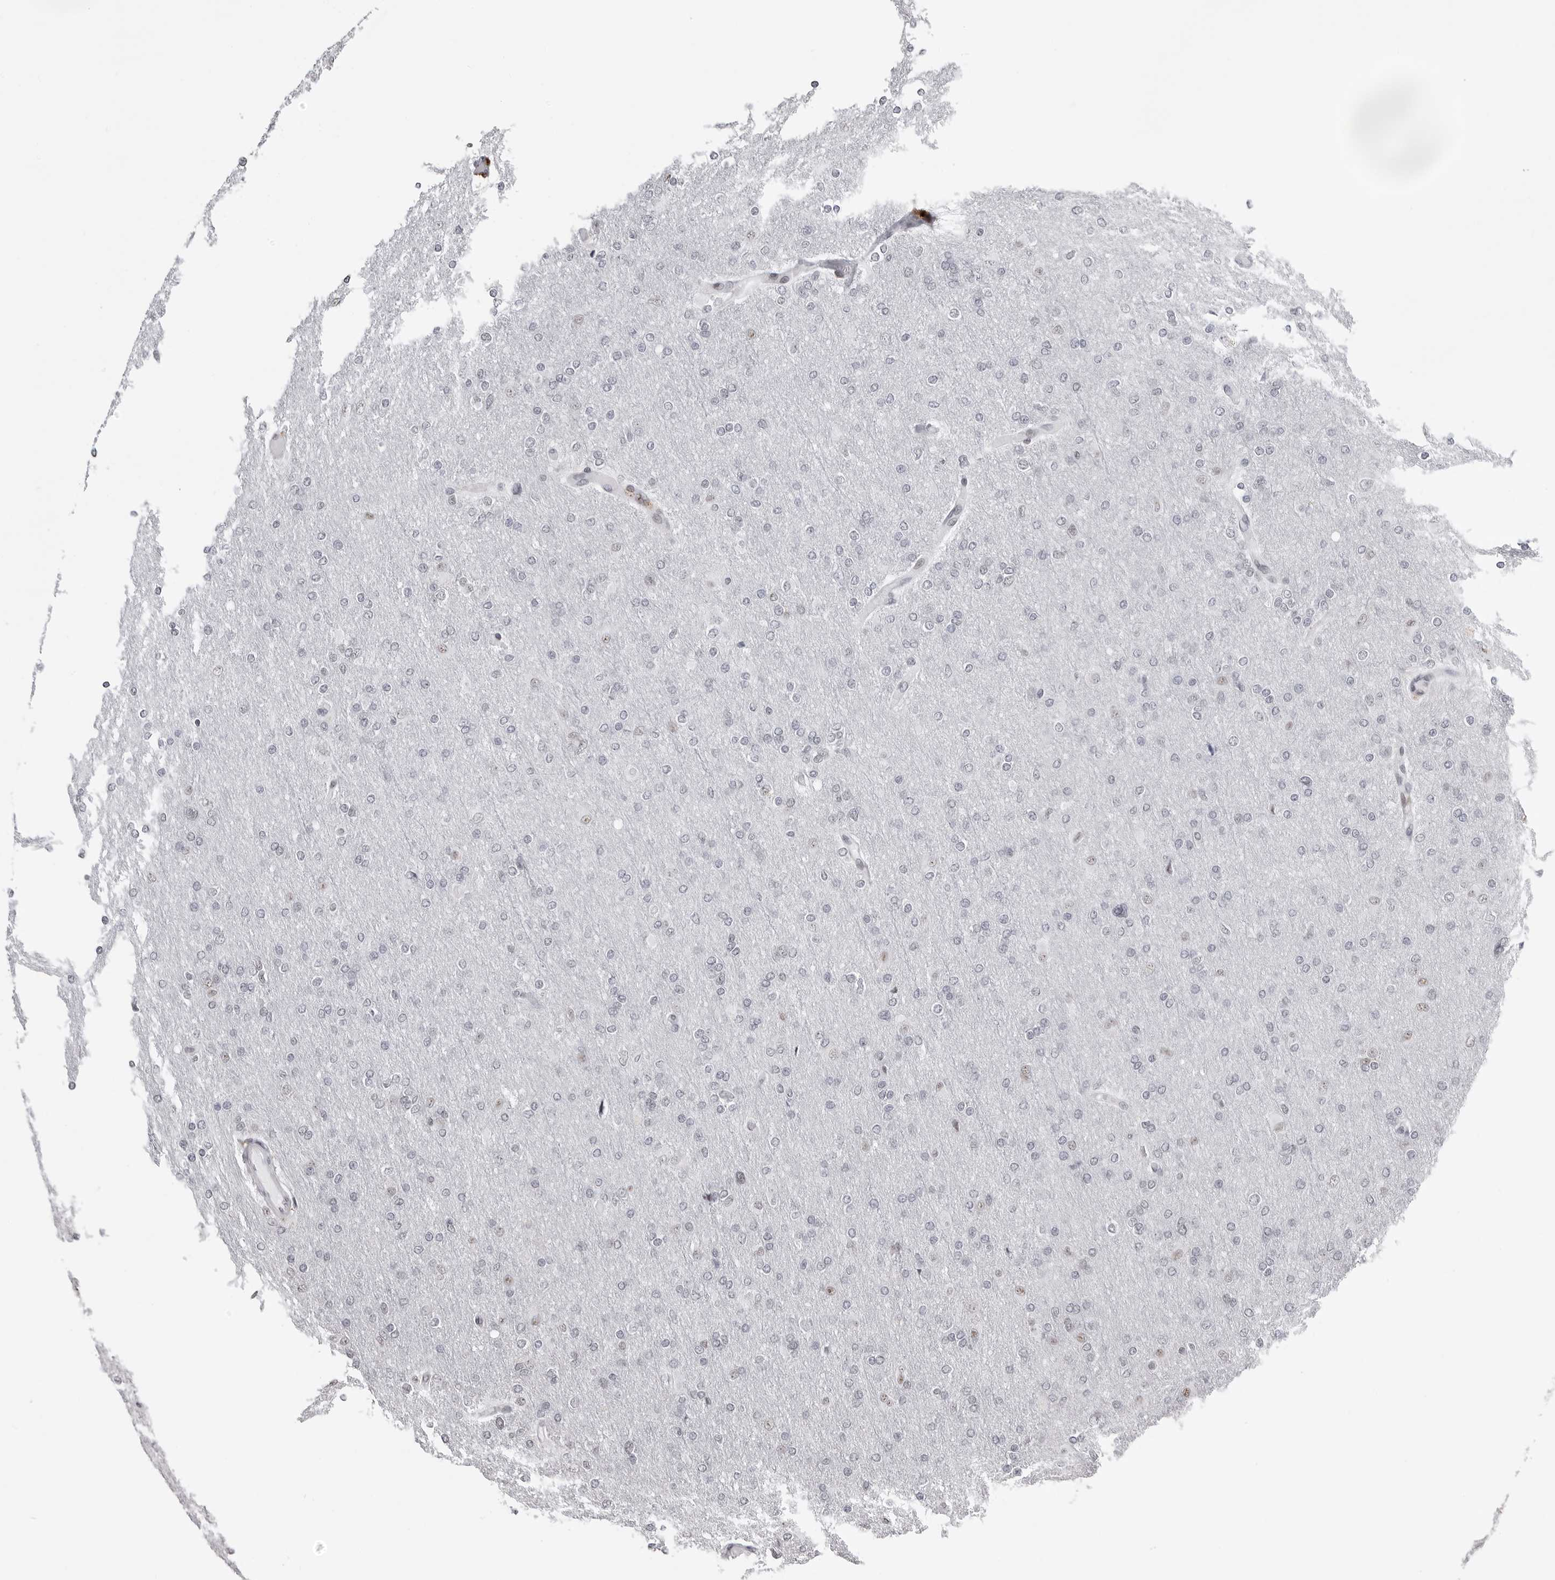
{"staining": {"intensity": "negative", "quantity": "none", "location": "none"}, "tissue": "glioma", "cell_type": "Tumor cells", "image_type": "cancer", "snomed": [{"axis": "morphology", "description": "Glioma, malignant, High grade"}, {"axis": "topography", "description": "Cerebral cortex"}], "caption": "Immunohistochemistry micrograph of malignant glioma (high-grade) stained for a protein (brown), which reveals no positivity in tumor cells.", "gene": "WRAP53", "patient": {"sex": "female", "age": 36}}